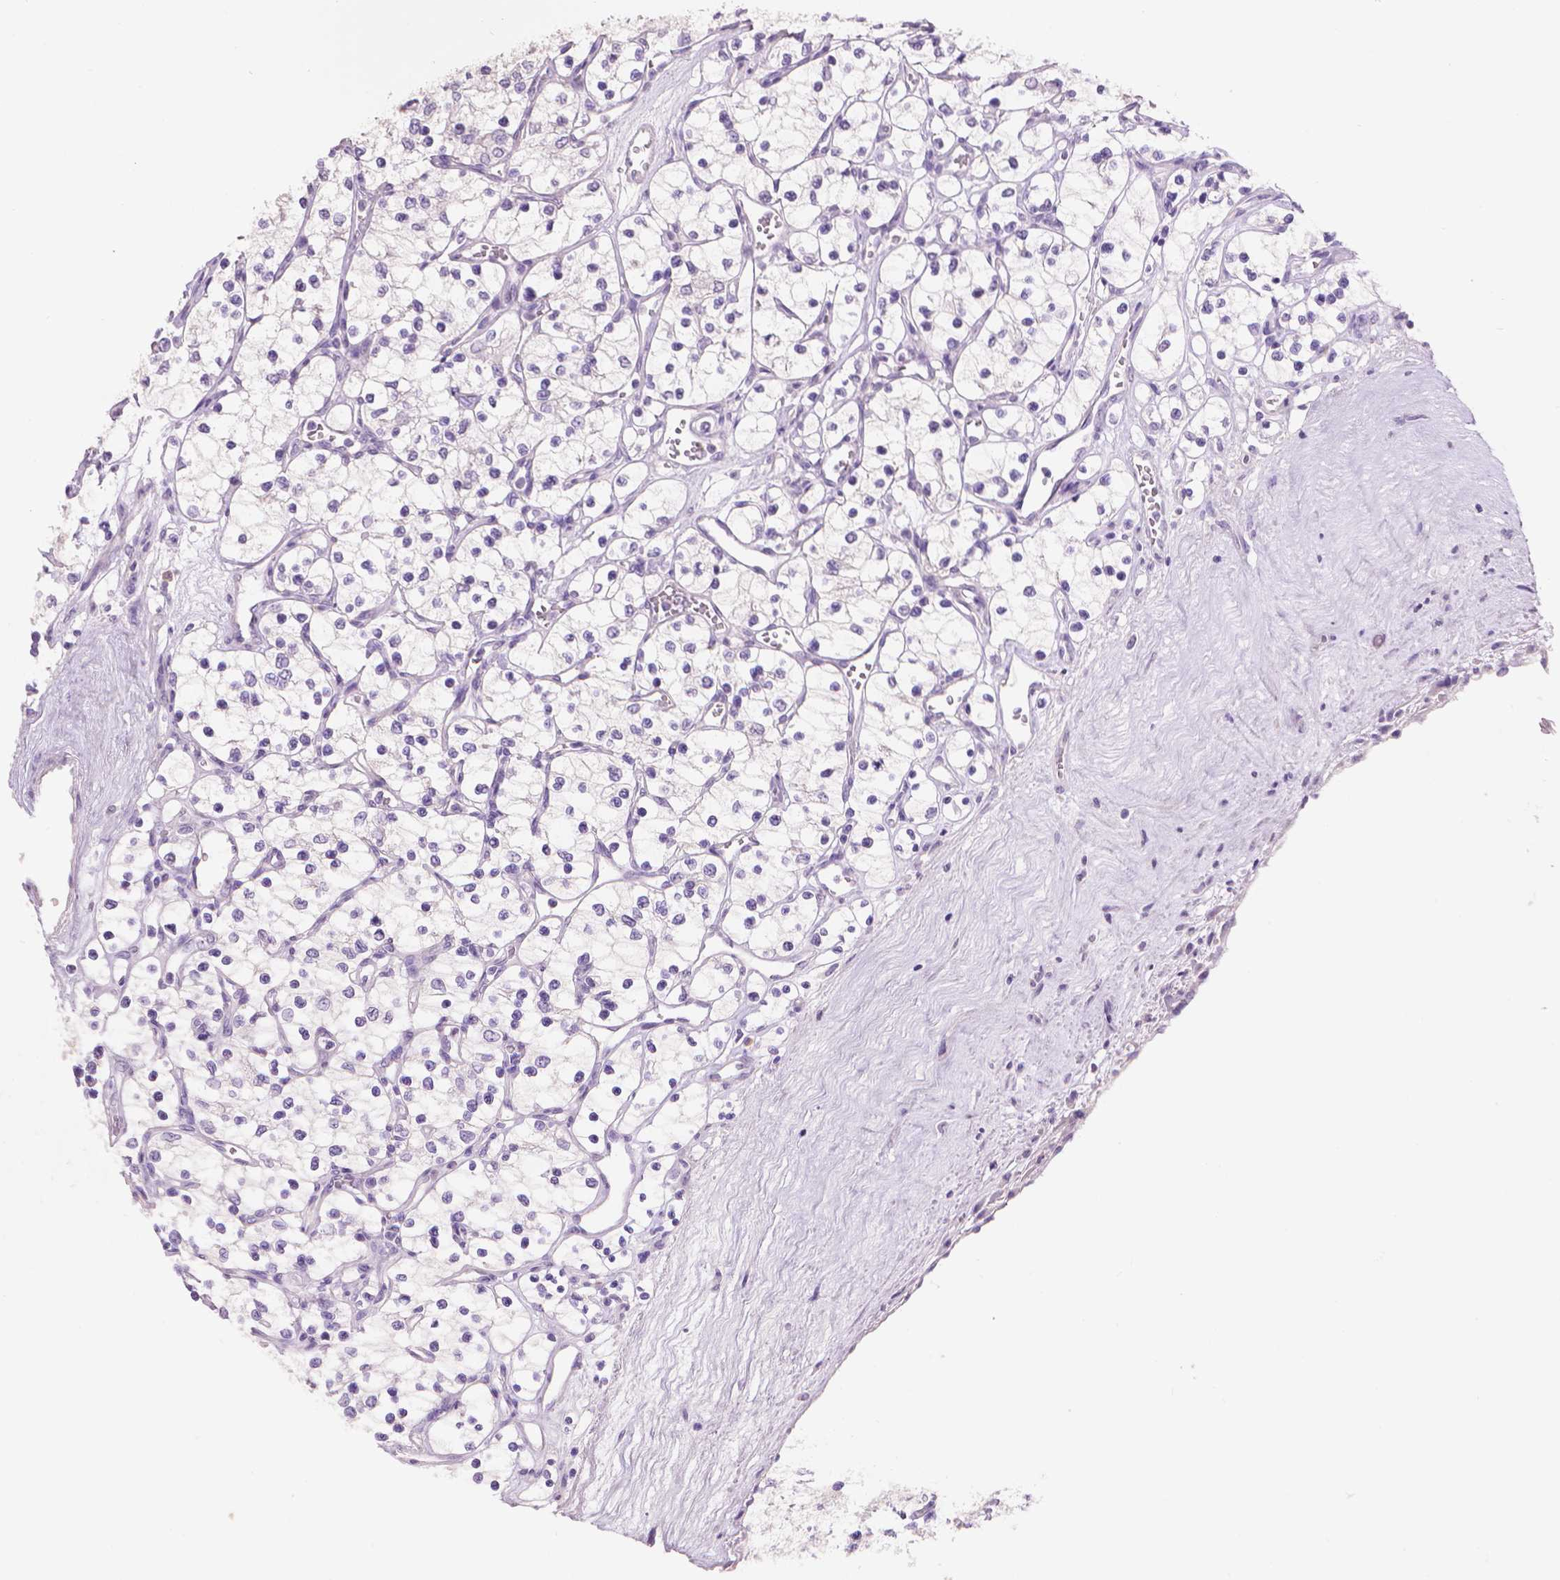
{"staining": {"intensity": "negative", "quantity": "none", "location": "none"}, "tissue": "renal cancer", "cell_type": "Tumor cells", "image_type": "cancer", "snomed": [{"axis": "morphology", "description": "Adenocarcinoma, NOS"}, {"axis": "topography", "description": "Kidney"}], "caption": "Human renal cancer stained for a protein using immunohistochemistry (IHC) displays no expression in tumor cells.", "gene": "TNNI2", "patient": {"sex": "female", "age": 69}}